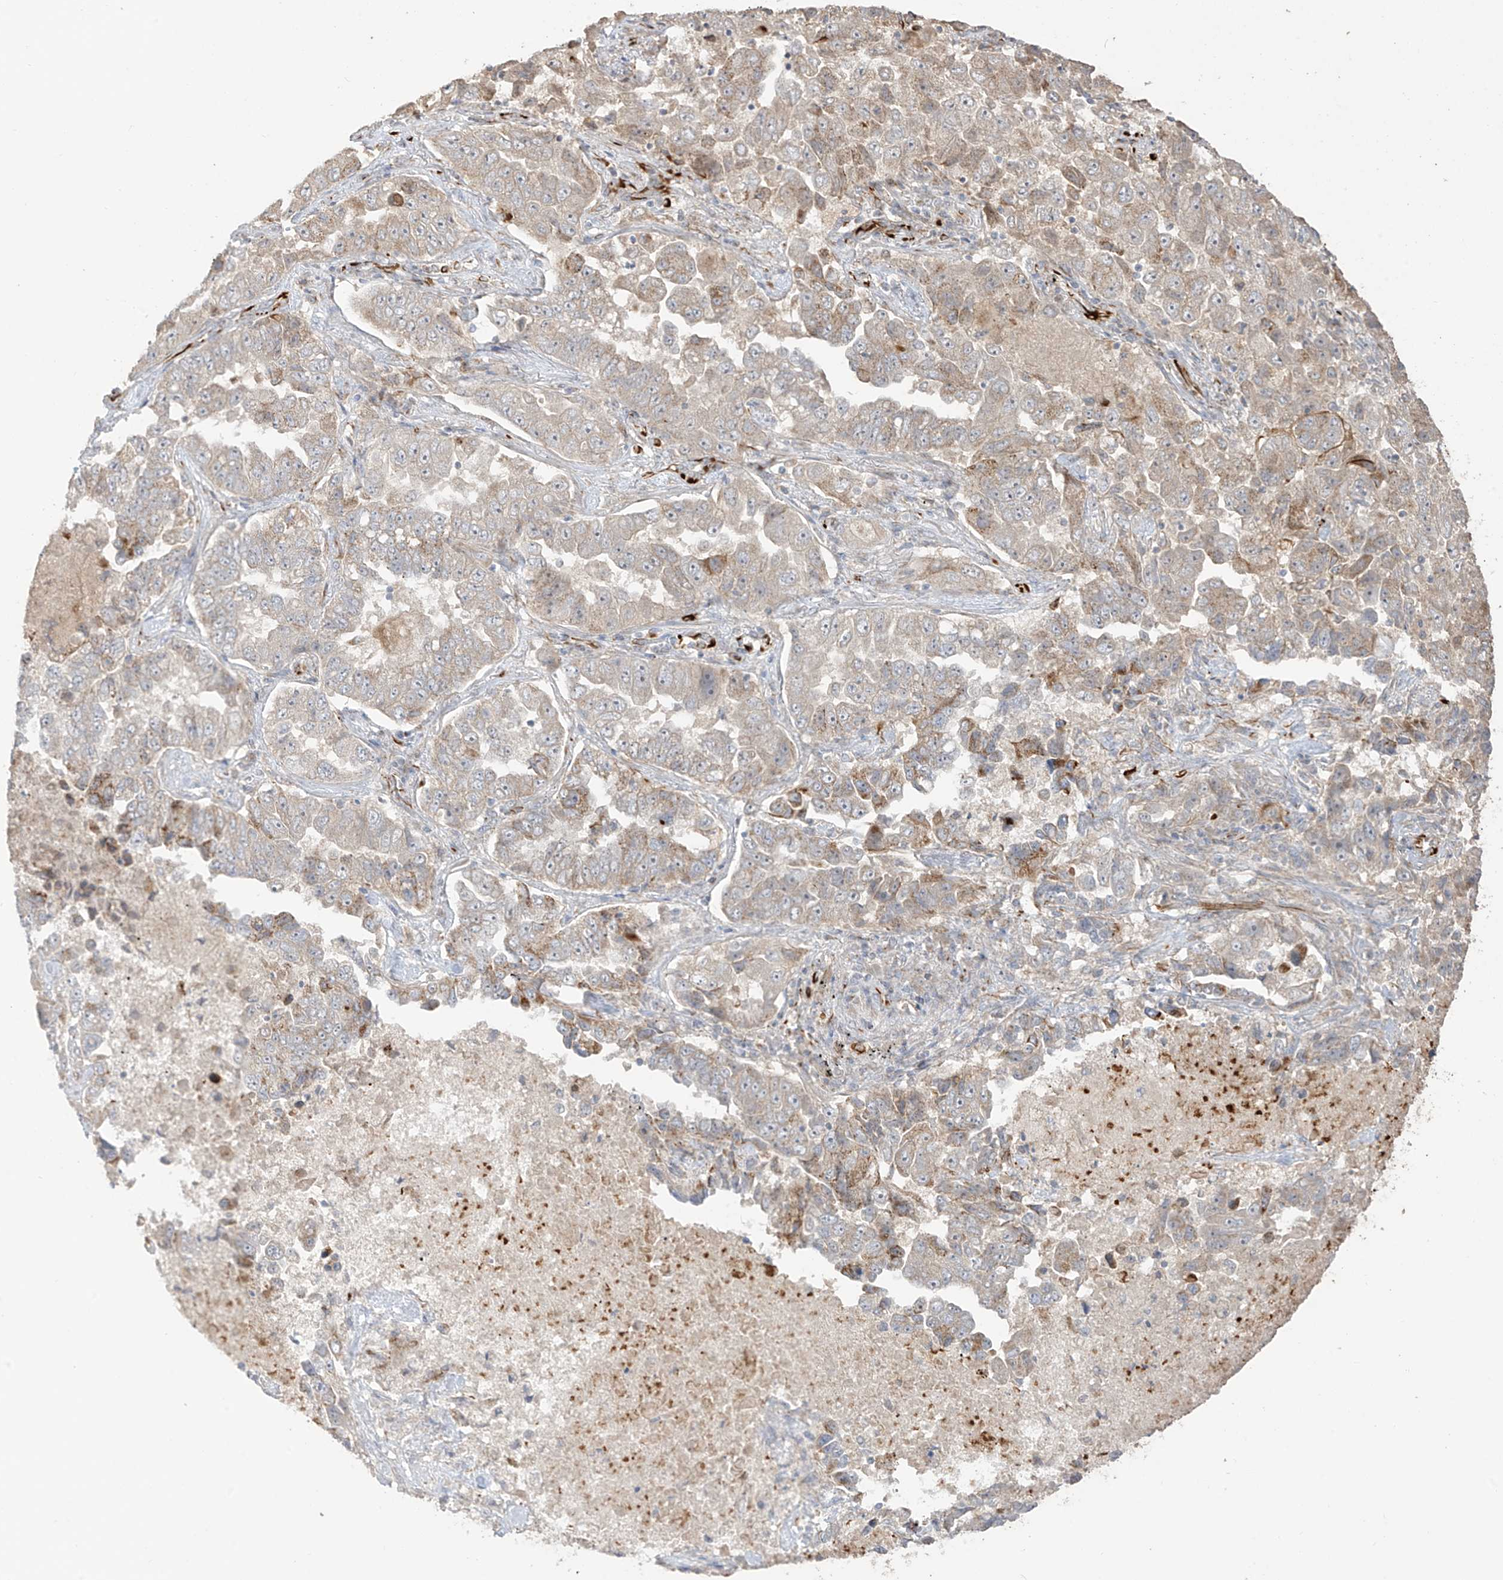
{"staining": {"intensity": "weak", "quantity": "<25%", "location": "cytoplasmic/membranous"}, "tissue": "lung cancer", "cell_type": "Tumor cells", "image_type": "cancer", "snomed": [{"axis": "morphology", "description": "Adenocarcinoma, NOS"}, {"axis": "topography", "description": "Lung"}], "caption": "Lung cancer stained for a protein using IHC exhibits no expression tumor cells.", "gene": "DCDC2", "patient": {"sex": "female", "age": 51}}